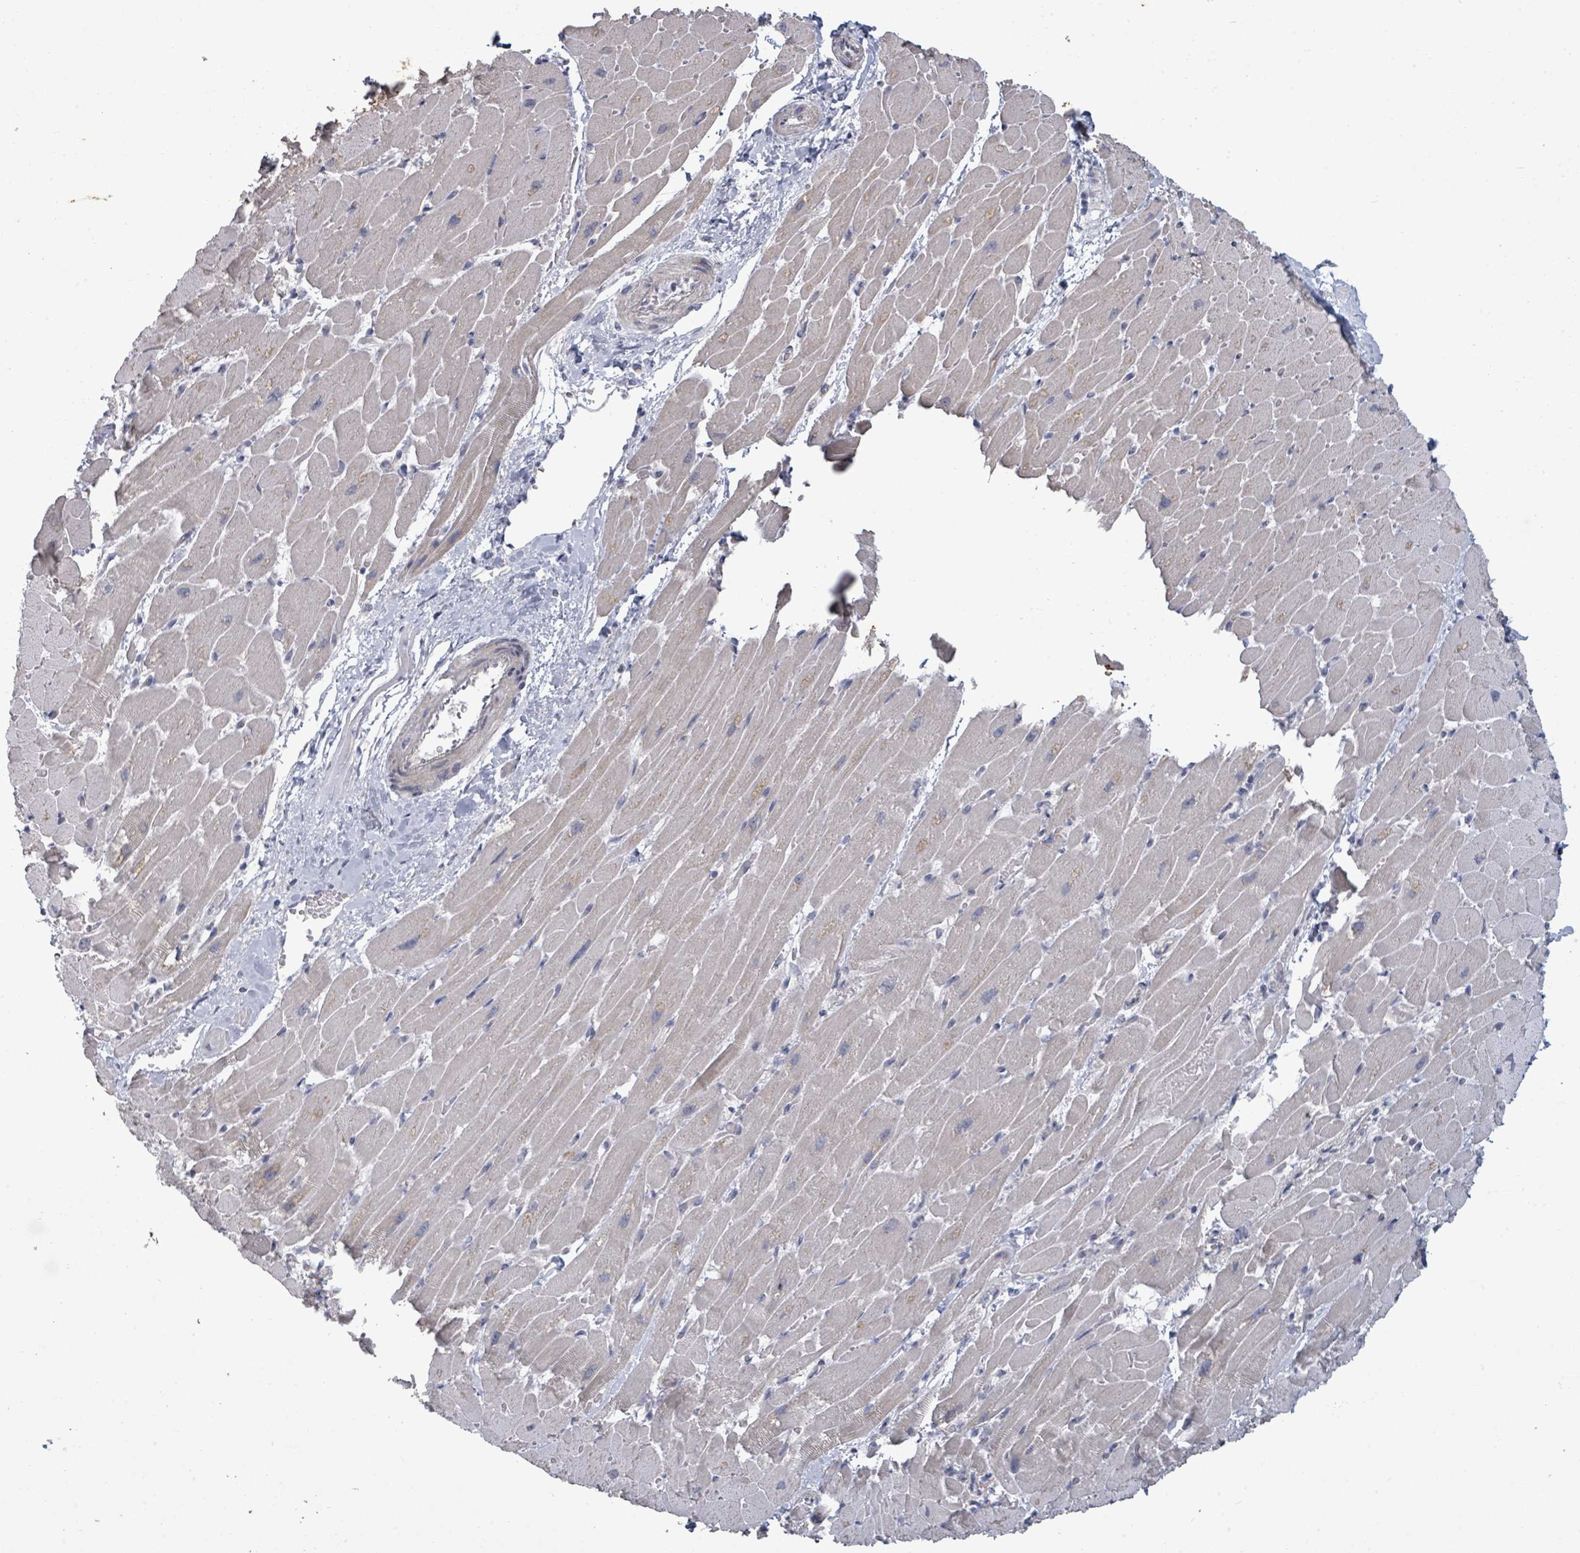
{"staining": {"intensity": "negative", "quantity": "none", "location": "none"}, "tissue": "heart muscle", "cell_type": "Cardiomyocytes", "image_type": "normal", "snomed": [{"axis": "morphology", "description": "Normal tissue, NOS"}, {"axis": "topography", "description": "Heart"}], "caption": "This micrograph is of normal heart muscle stained with immunohistochemistry to label a protein in brown with the nuclei are counter-stained blue. There is no staining in cardiomyocytes. (DAB (3,3'-diaminobenzidine) IHC with hematoxylin counter stain).", "gene": "ASB12", "patient": {"sex": "male", "age": 37}}